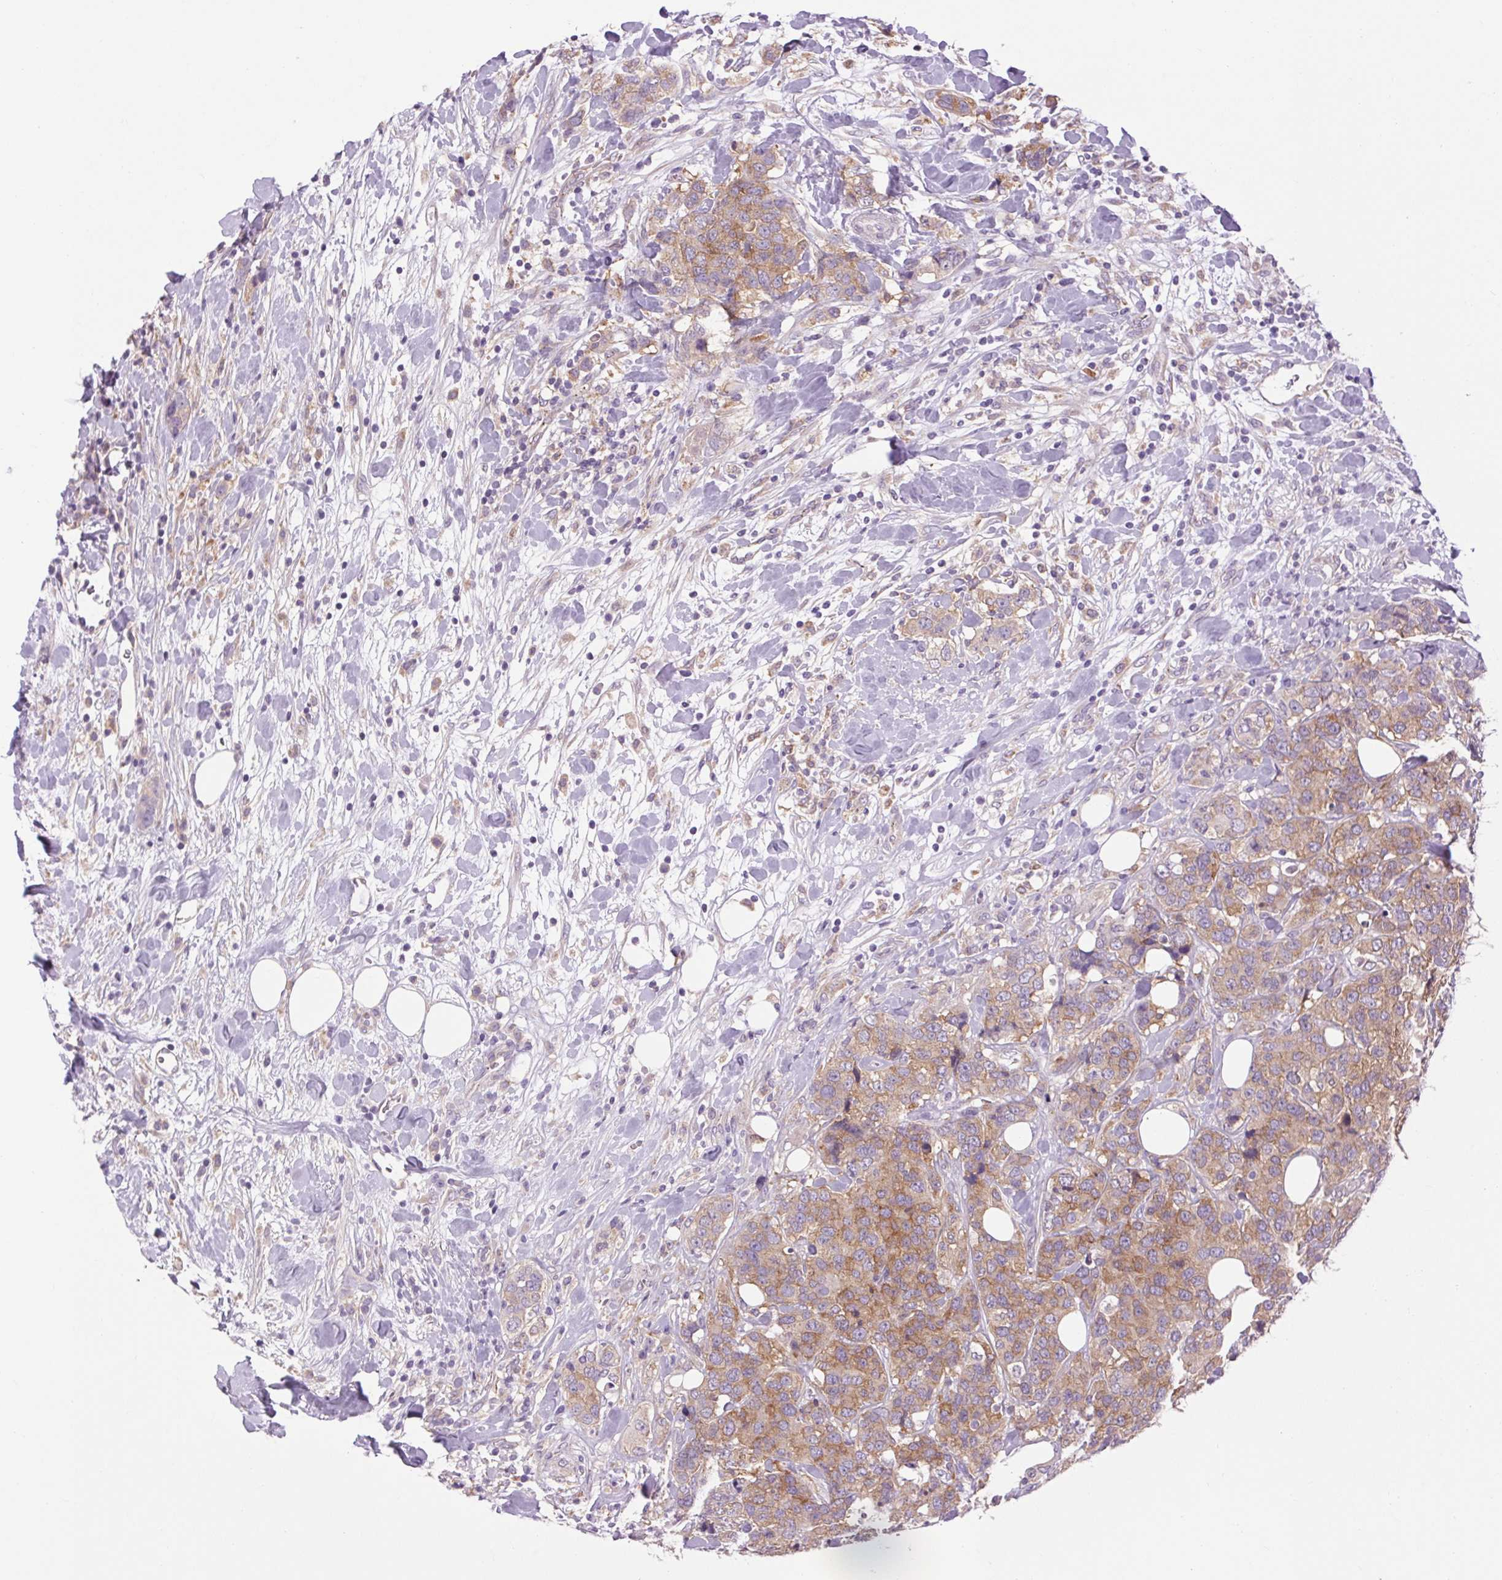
{"staining": {"intensity": "moderate", "quantity": ">75%", "location": "cytoplasmic/membranous"}, "tissue": "breast cancer", "cell_type": "Tumor cells", "image_type": "cancer", "snomed": [{"axis": "morphology", "description": "Lobular carcinoma"}, {"axis": "topography", "description": "Breast"}], "caption": "Breast cancer stained for a protein (brown) shows moderate cytoplasmic/membranous positive staining in about >75% of tumor cells.", "gene": "SOWAHC", "patient": {"sex": "female", "age": 59}}